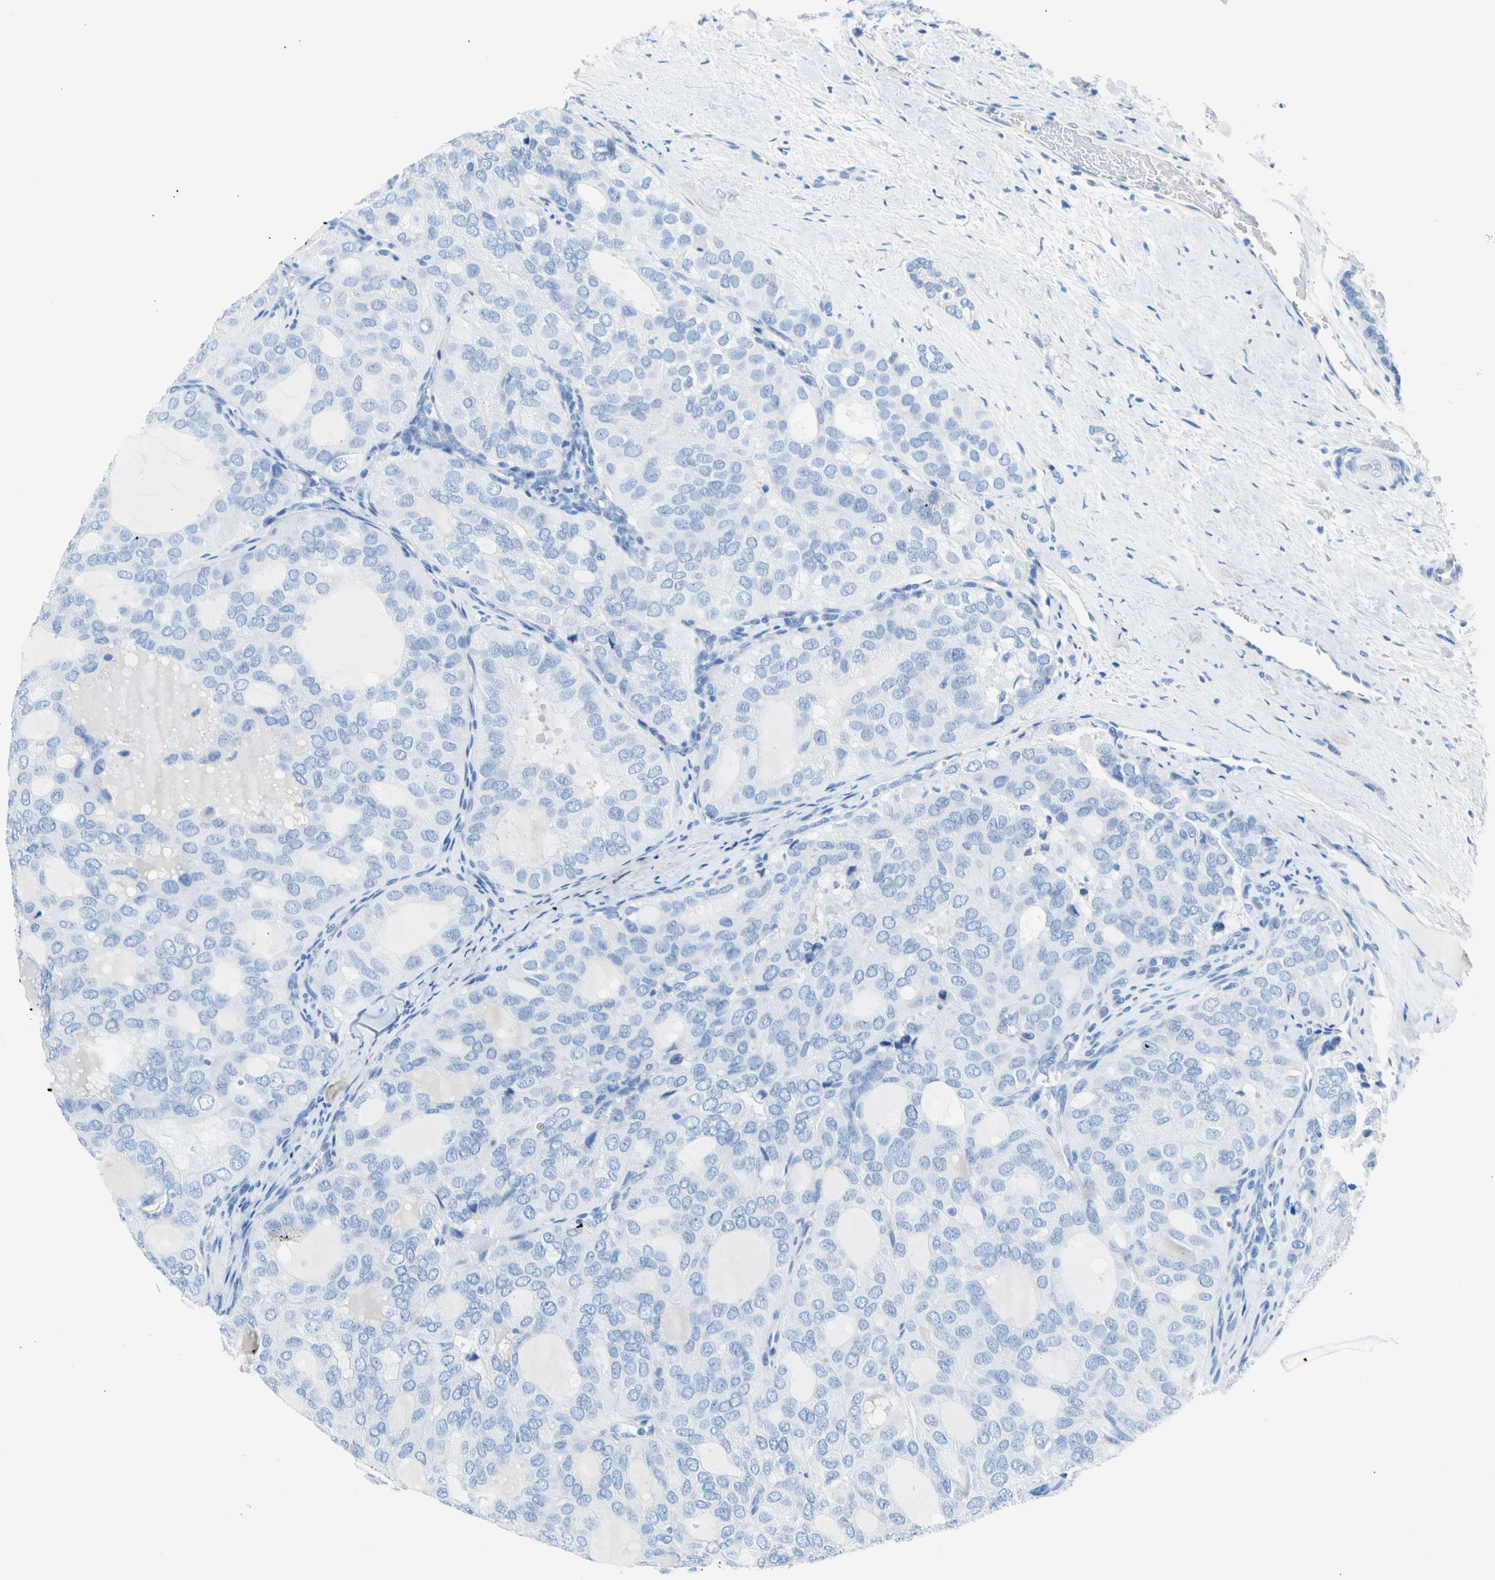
{"staining": {"intensity": "negative", "quantity": "none", "location": "none"}, "tissue": "thyroid cancer", "cell_type": "Tumor cells", "image_type": "cancer", "snomed": [{"axis": "morphology", "description": "Follicular adenoma carcinoma, NOS"}, {"axis": "topography", "description": "Thyroid gland"}], "caption": "The immunohistochemistry micrograph has no significant expression in tumor cells of follicular adenoma carcinoma (thyroid) tissue.", "gene": "CEL", "patient": {"sex": "male", "age": 75}}